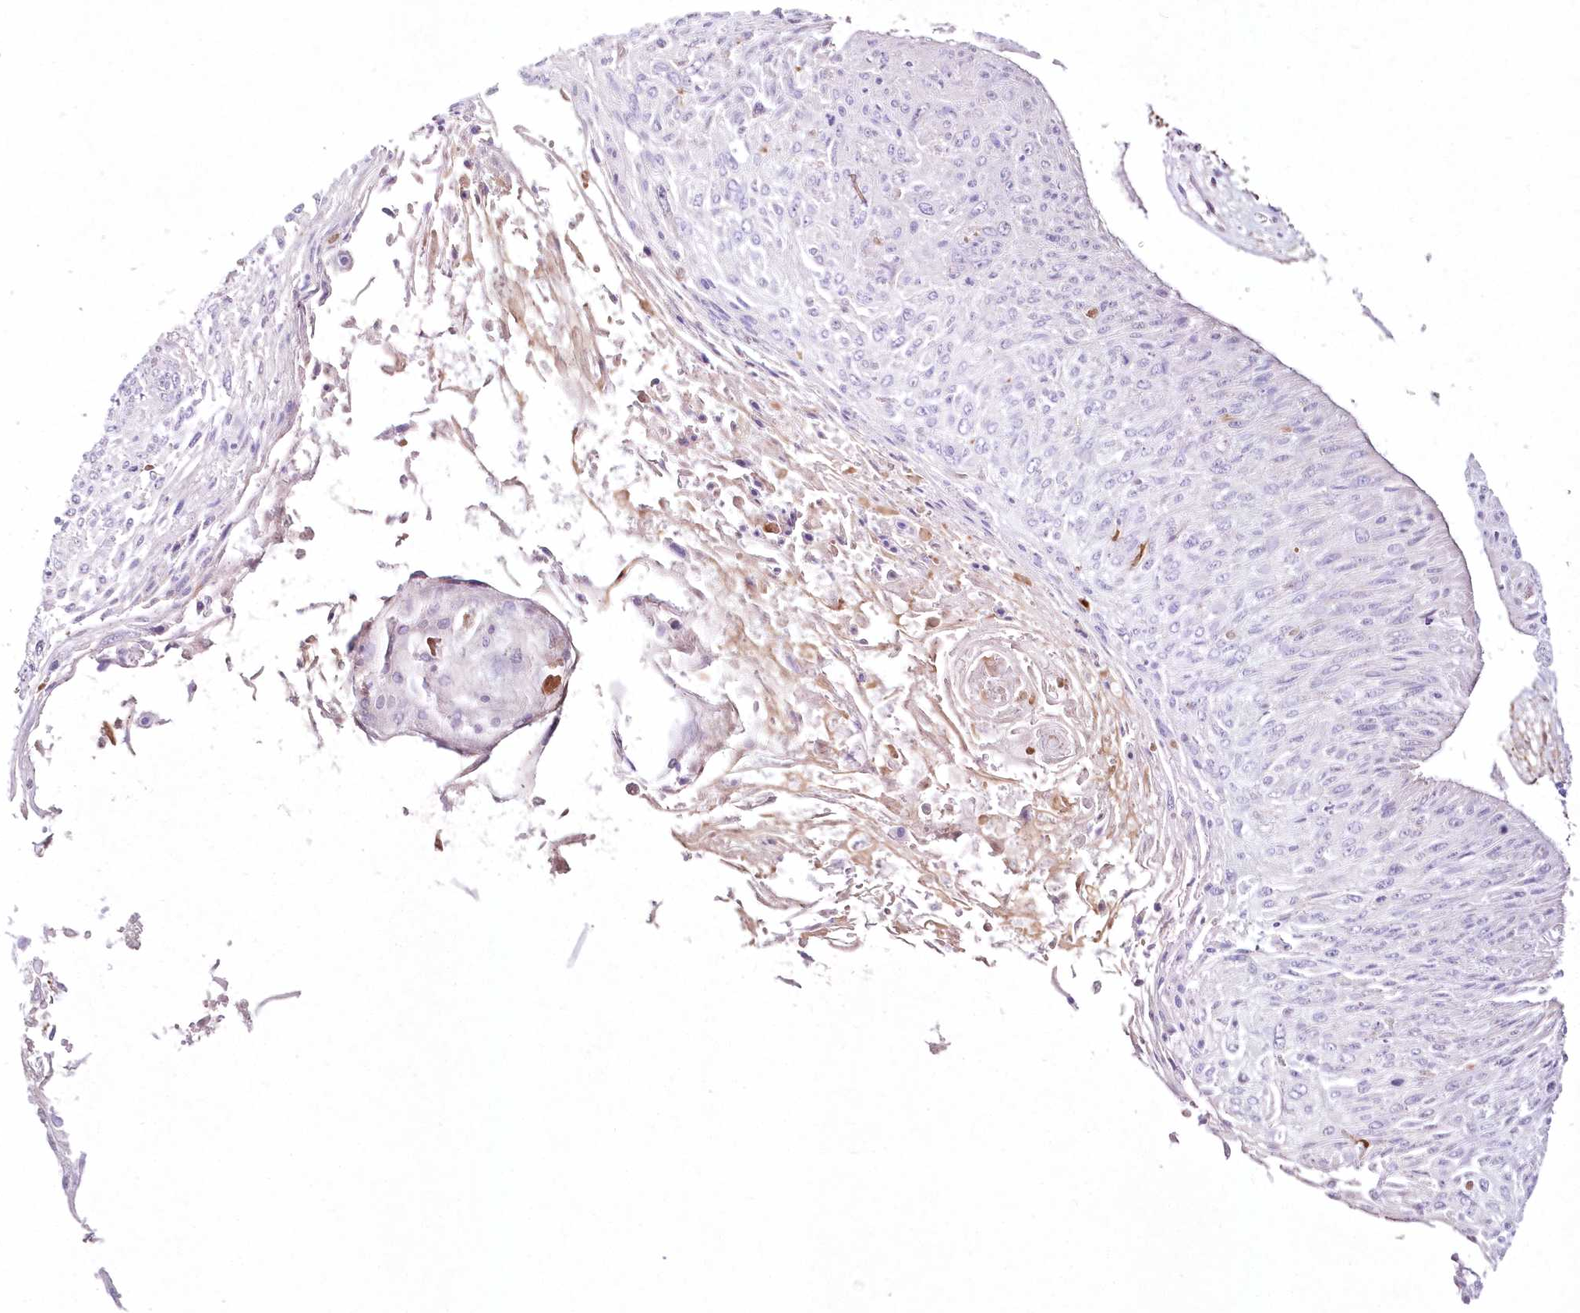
{"staining": {"intensity": "negative", "quantity": "none", "location": "none"}, "tissue": "cervical cancer", "cell_type": "Tumor cells", "image_type": "cancer", "snomed": [{"axis": "morphology", "description": "Squamous cell carcinoma, NOS"}, {"axis": "topography", "description": "Cervix"}], "caption": "The image demonstrates no significant positivity in tumor cells of squamous cell carcinoma (cervical).", "gene": "DNA2", "patient": {"sex": "female", "age": 51}}